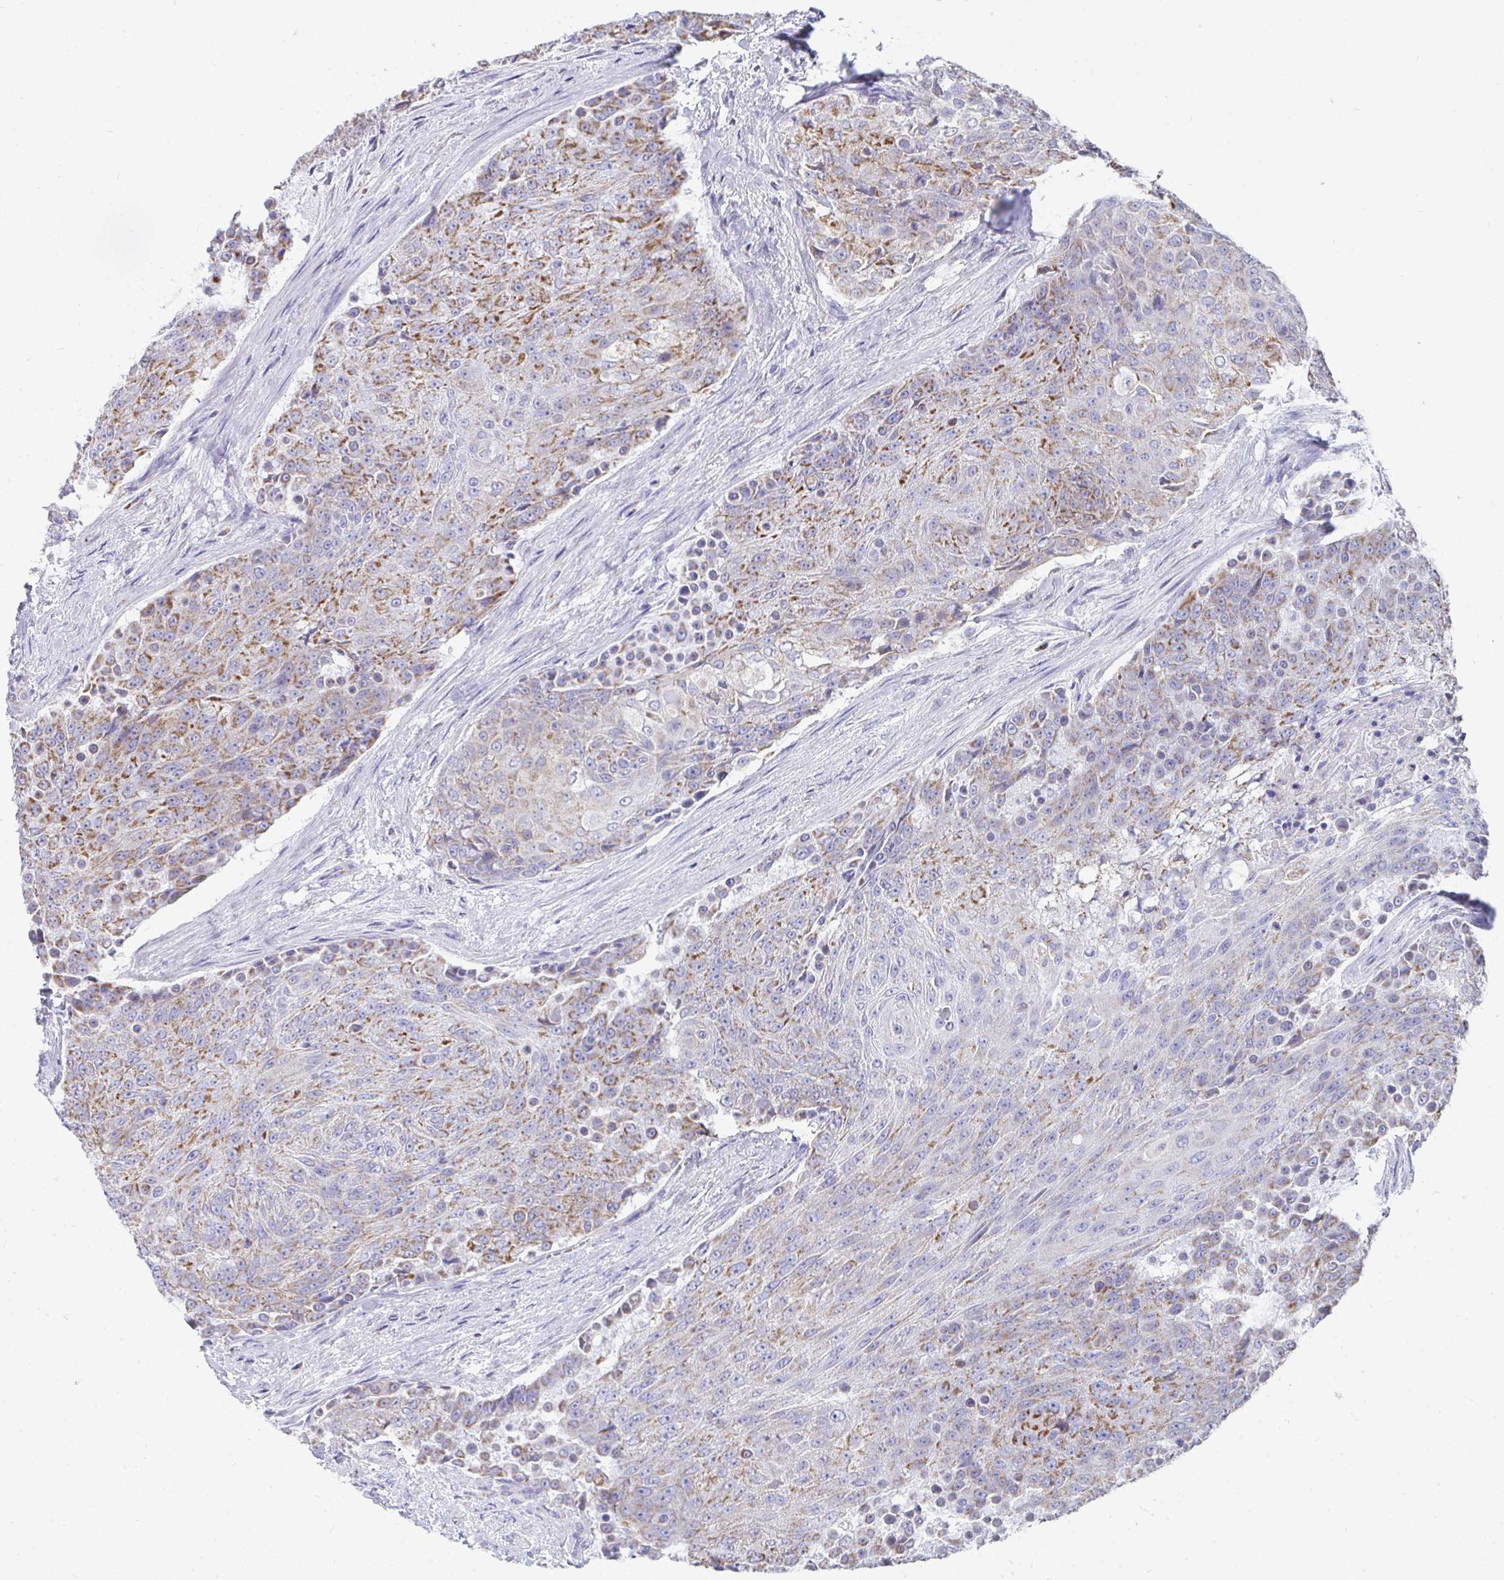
{"staining": {"intensity": "moderate", "quantity": "25%-75%", "location": "cytoplasmic/membranous"}, "tissue": "urothelial cancer", "cell_type": "Tumor cells", "image_type": "cancer", "snomed": [{"axis": "morphology", "description": "Urothelial carcinoma, High grade"}, {"axis": "topography", "description": "Urinary bladder"}], "caption": "The photomicrograph shows immunohistochemical staining of urothelial cancer. There is moderate cytoplasmic/membranous staining is present in about 25%-75% of tumor cells.", "gene": "AIFM1", "patient": {"sex": "female", "age": 63}}